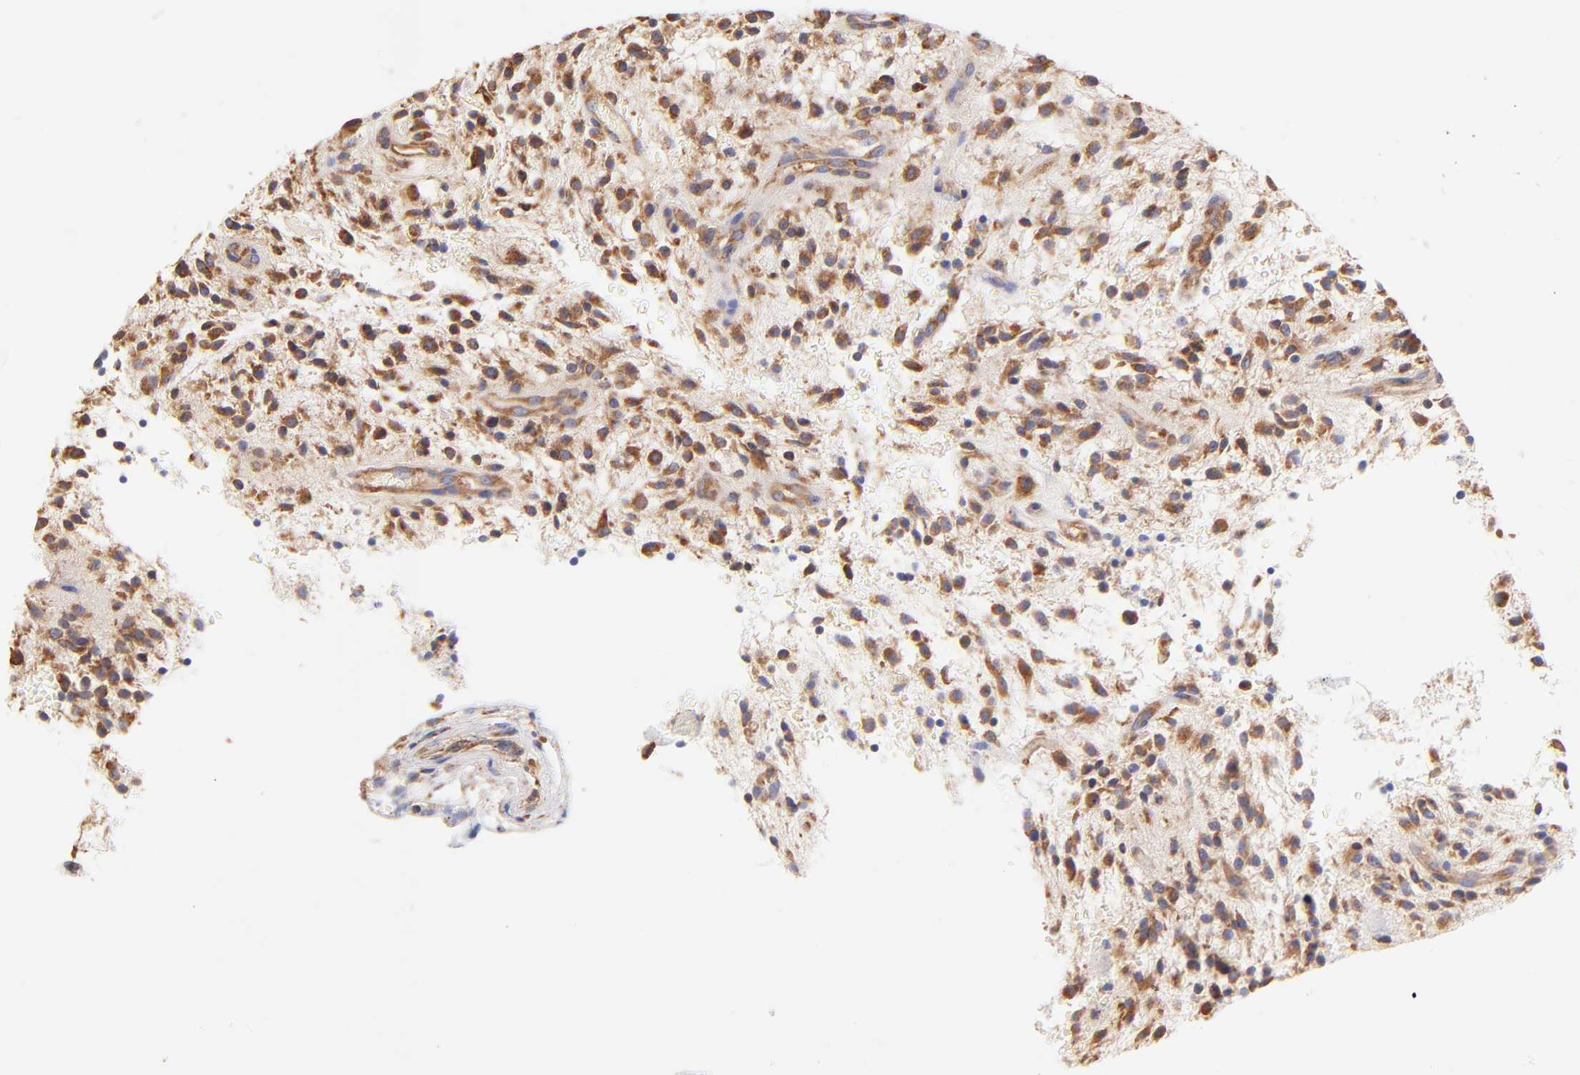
{"staining": {"intensity": "moderate", "quantity": ">75%", "location": "cytoplasmic/membranous"}, "tissue": "glioma", "cell_type": "Tumor cells", "image_type": "cancer", "snomed": [{"axis": "morphology", "description": "Glioma, malignant, NOS"}, {"axis": "topography", "description": "Cerebellum"}], "caption": "Tumor cells show moderate cytoplasmic/membranous expression in approximately >75% of cells in glioma.", "gene": "RPL30", "patient": {"sex": "female", "age": 10}}